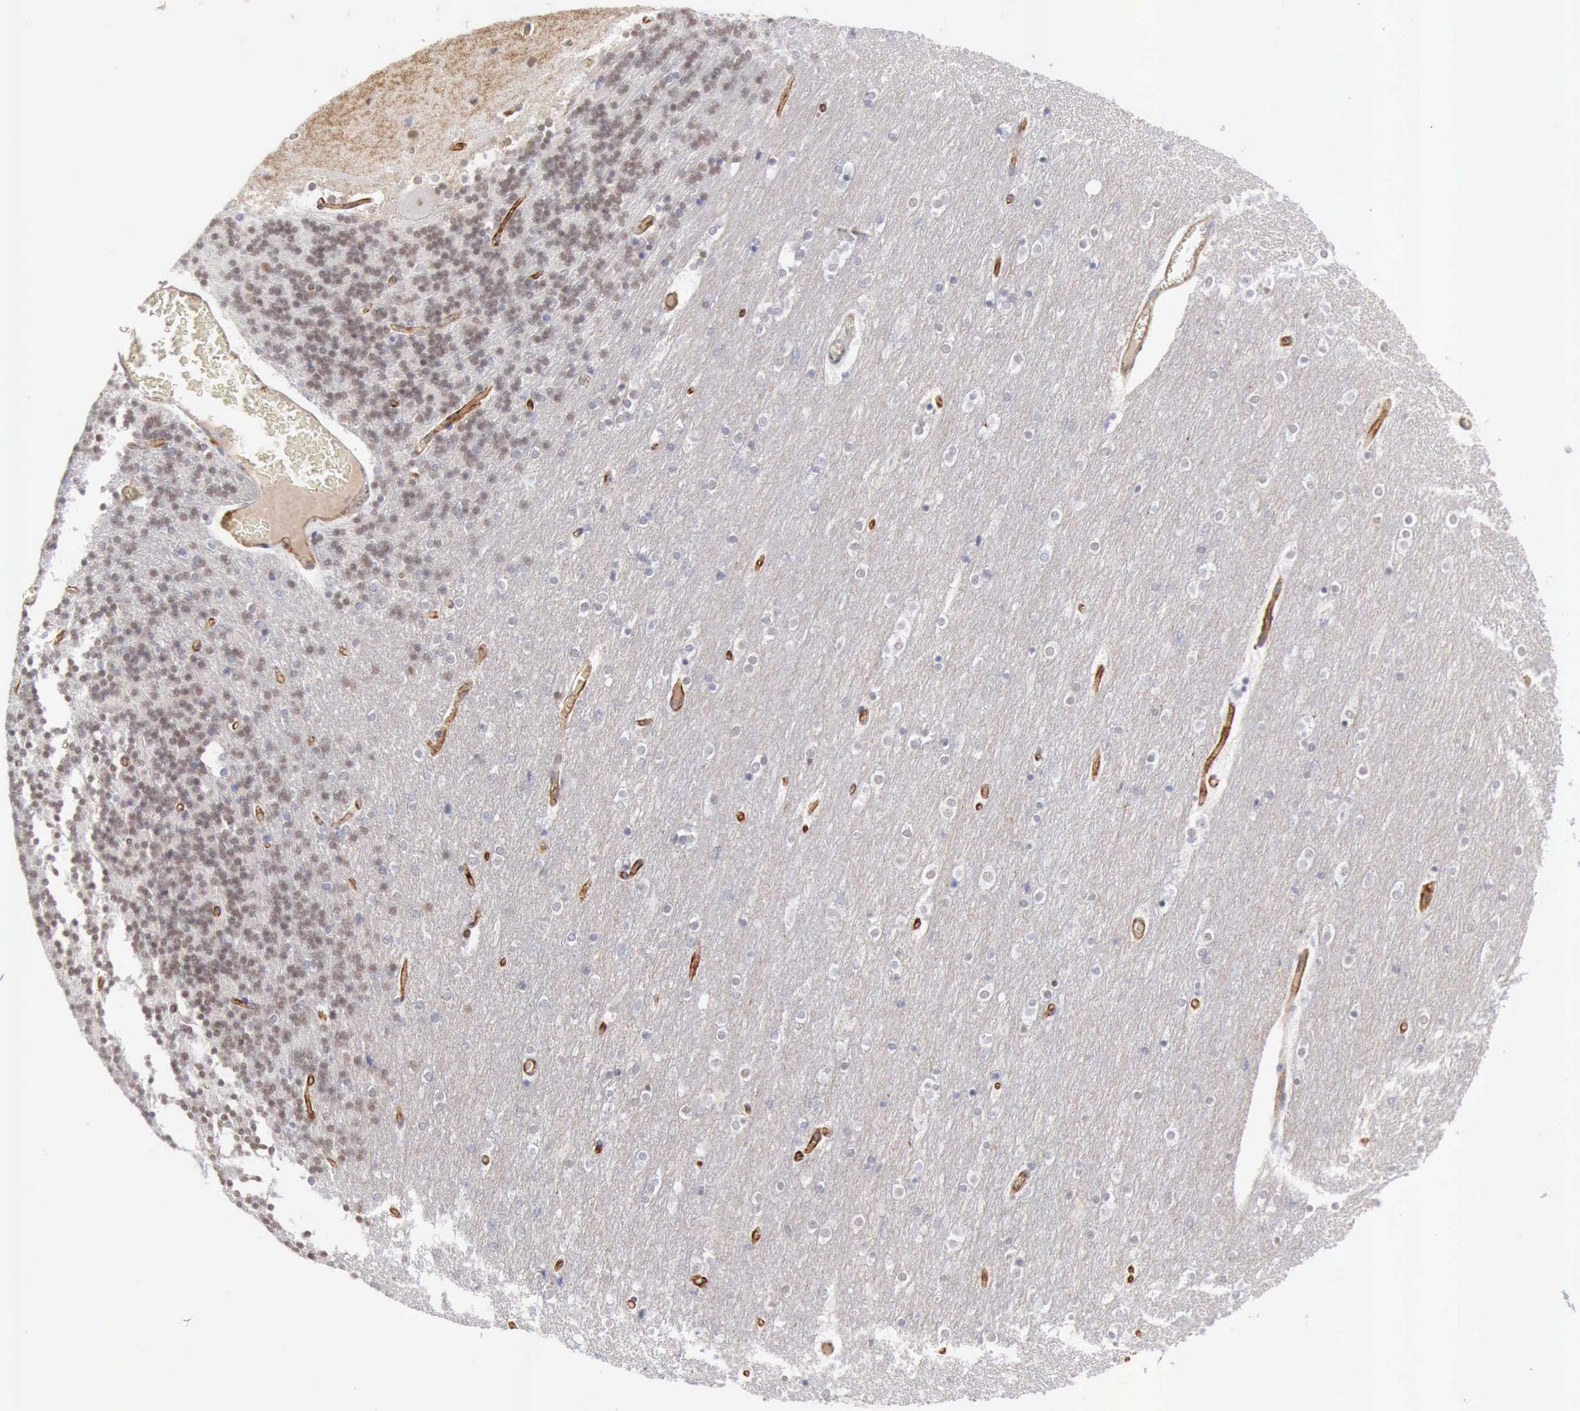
{"staining": {"intensity": "weak", "quantity": ">75%", "location": "nuclear"}, "tissue": "cerebellum", "cell_type": "Cells in granular layer", "image_type": "normal", "snomed": [{"axis": "morphology", "description": "Normal tissue, NOS"}, {"axis": "topography", "description": "Cerebellum"}], "caption": "This is an image of immunohistochemistry (IHC) staining of benign cerebellum, which shows weak staining in the nuclear of cells in granular layer.", "gene": "TFRC", "patient": {"sex": "female", "age": 54}}